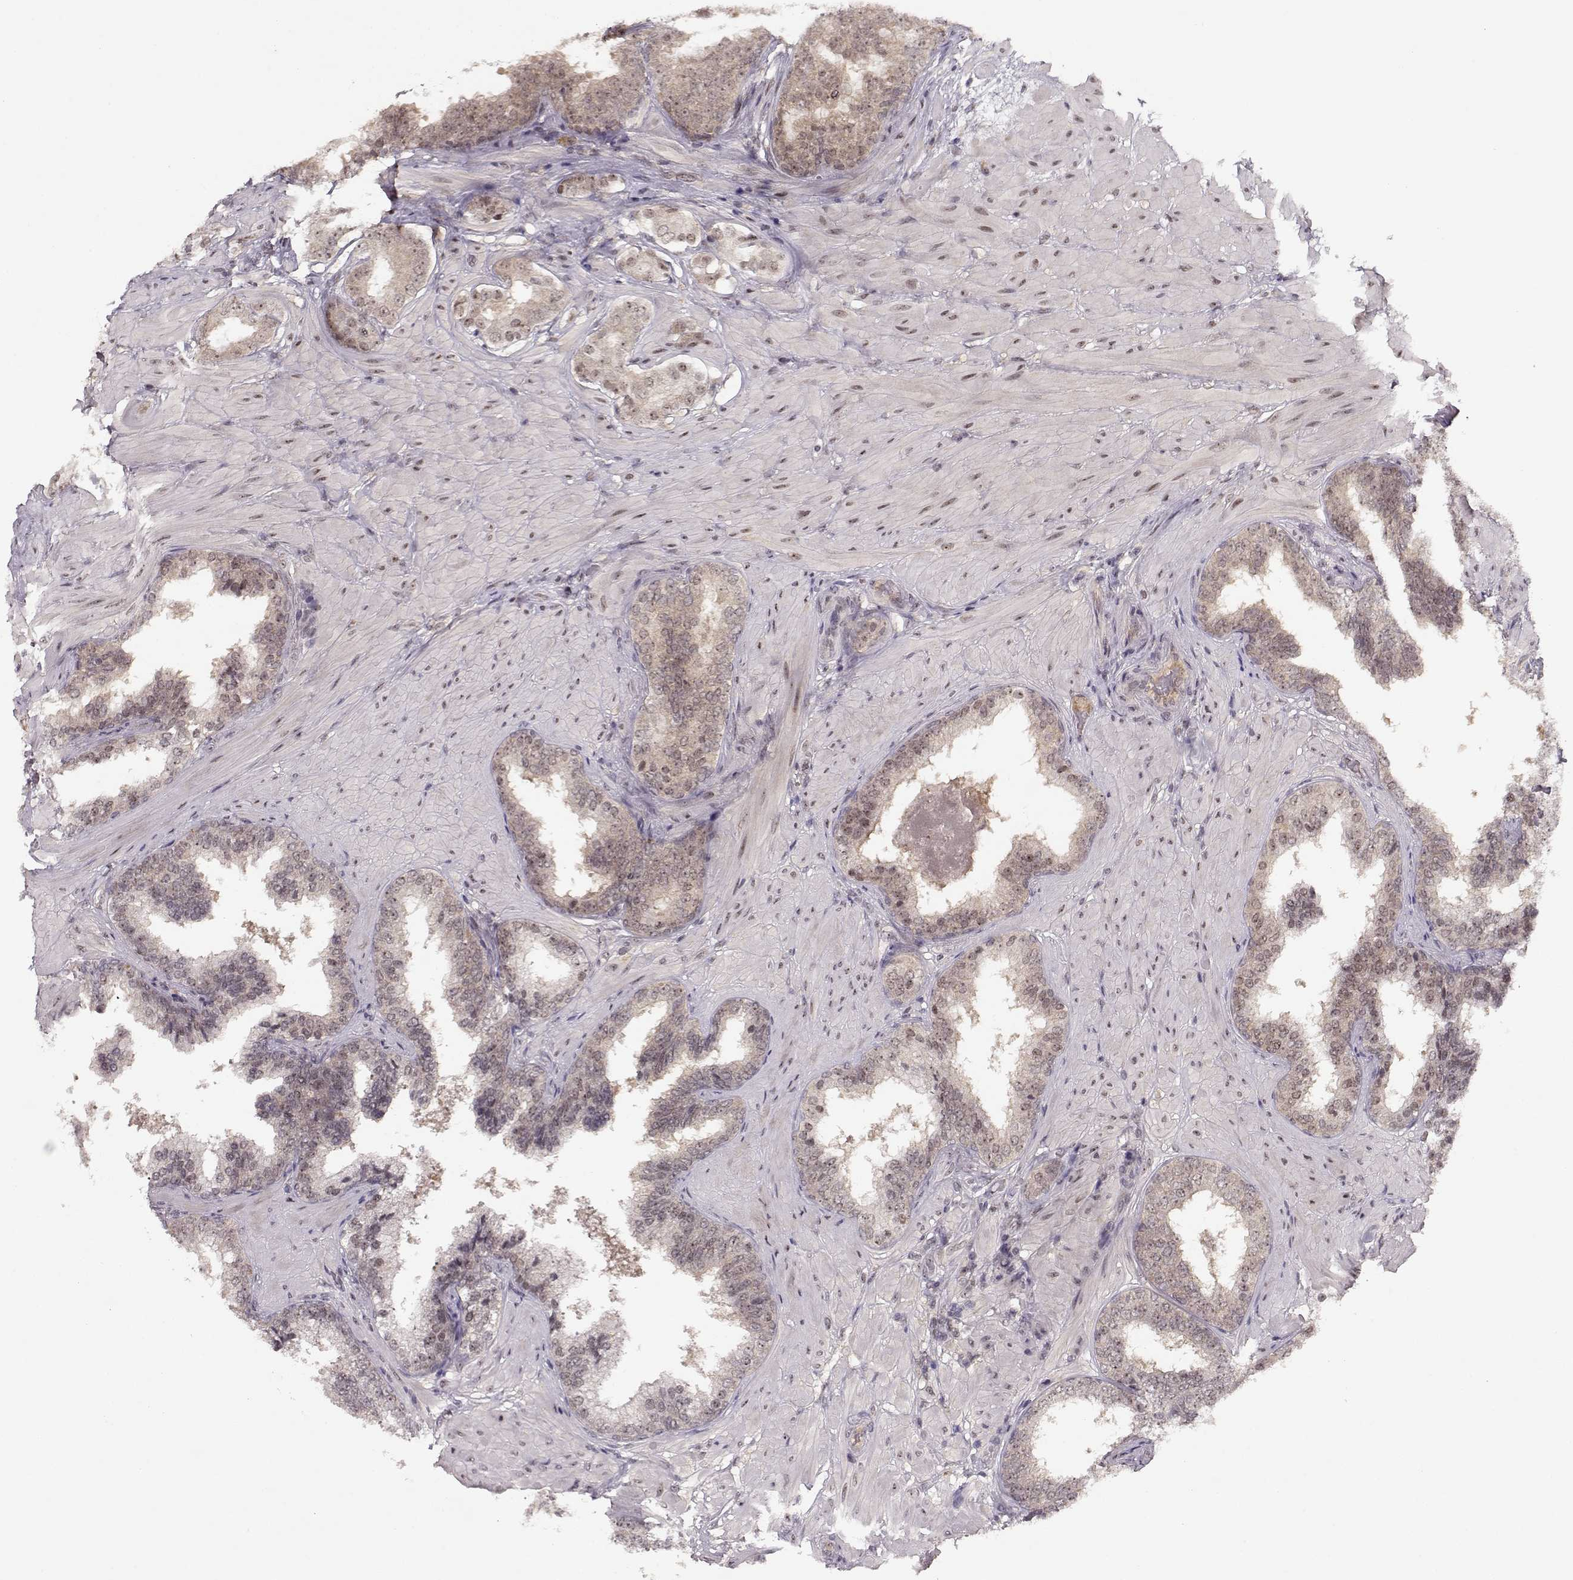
{"staining": {"intensity": "moderate", "quantity": "<25%", "location": "nuclear"}, "tissue": "prostate cancer", "cell_type": "Tumor cells", "image_type": "cancer", "snomed": [{"axis": "morphology", "description": "Adenocarcinoma, Low grade"}, {"axis": "topography", "description": "Prostate"}], "caption": "A low amount of moderate nuclear staining is appreciated in about <25% of tumor cells in adenocarcinoma (low-grade) (prostate) tissue.", "gene": "CSNK2A1", "patient": {"sex": "male", "age": 60}}